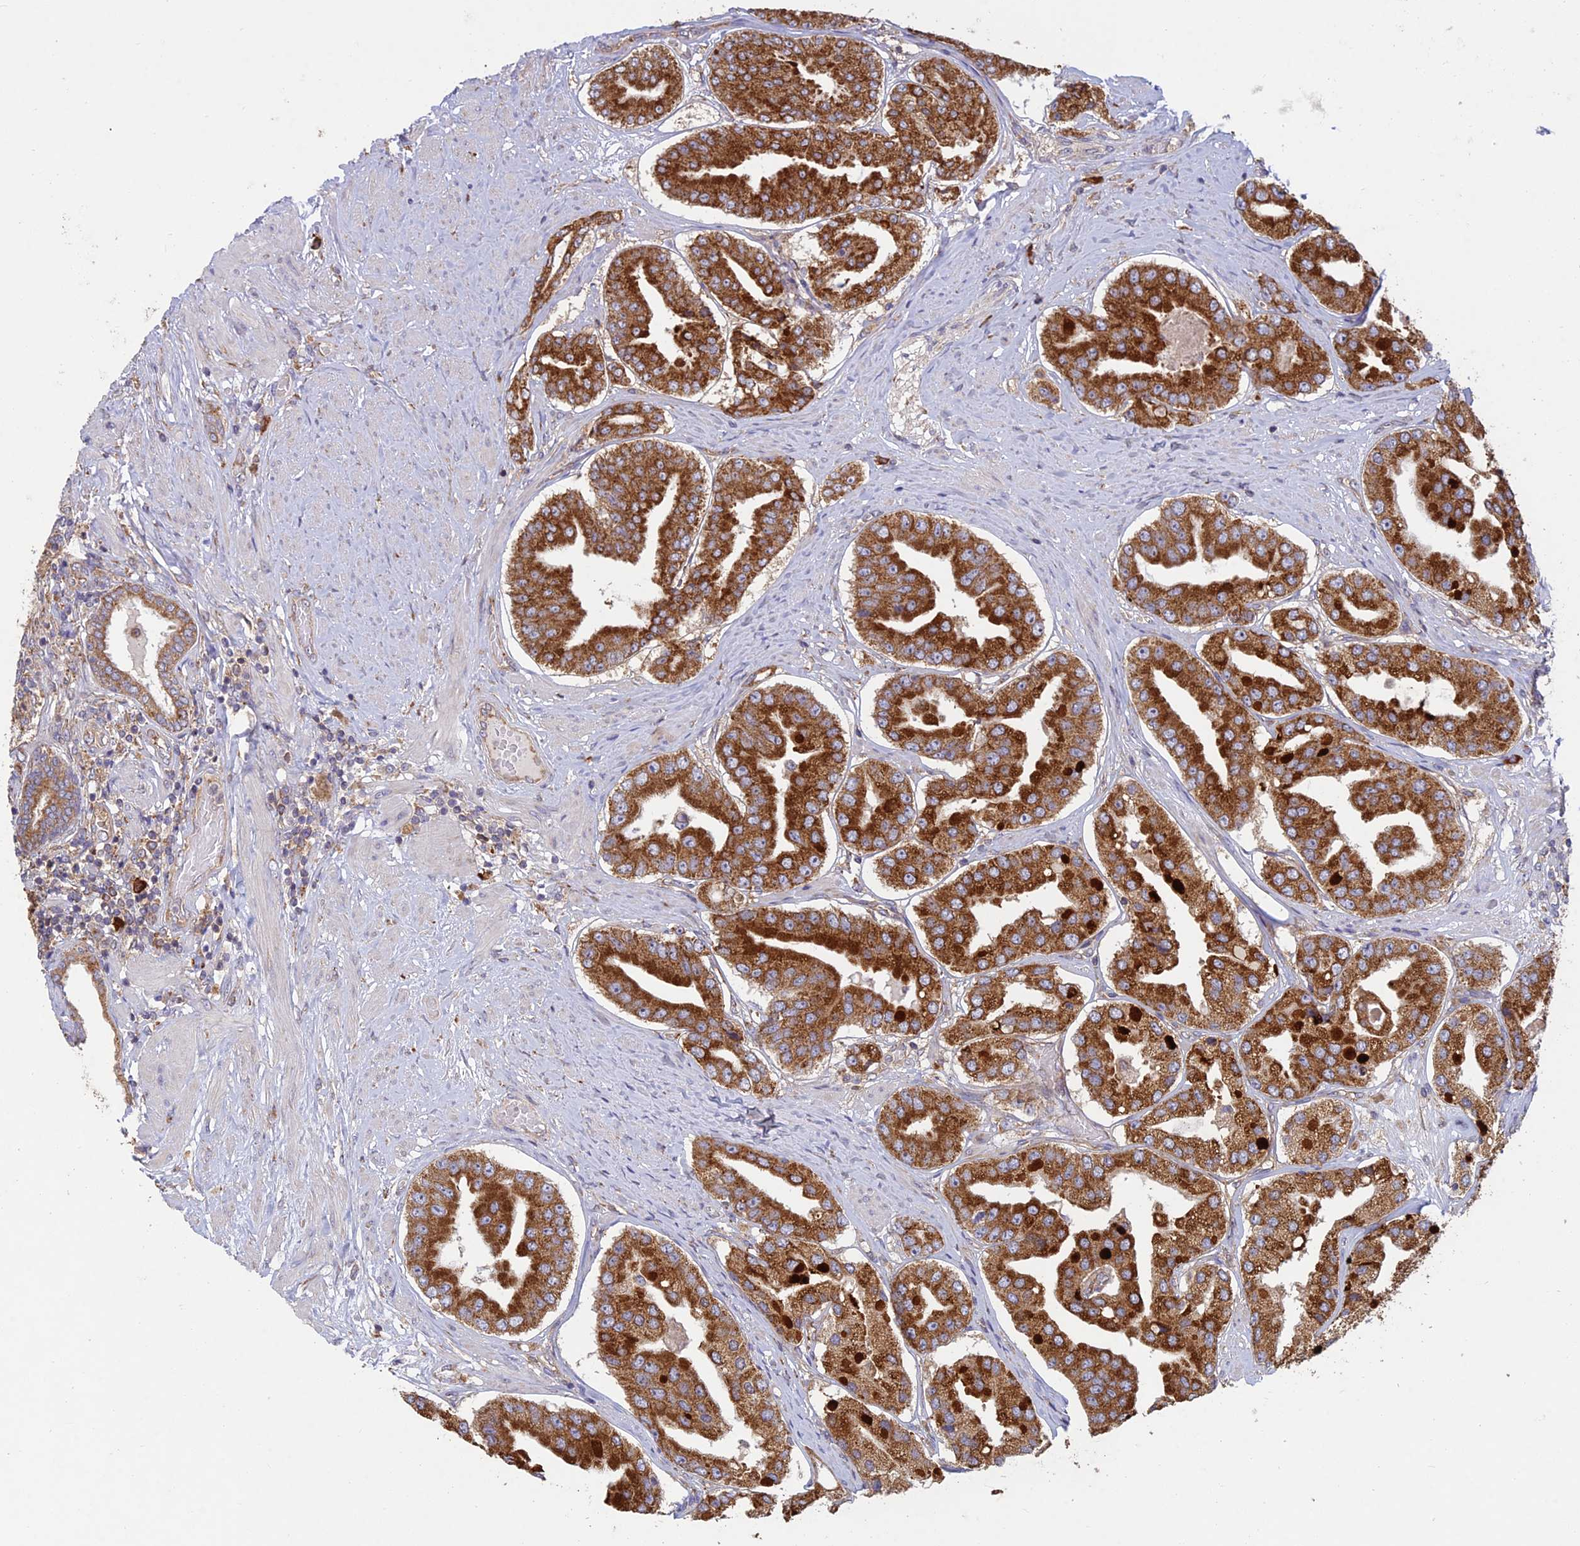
{"staining": {"intensity": "strong", "quantity": ">75%", "location": "cytoplasmic/membranous"}, "tissue": "prostate cancer", "cell_type": "Tumor cells", "image_type": "cancer", "snomed": [{"axis": "morphology", "description": "Adenocarcinoma, High grade"}, {"axis": "topography", "description": "Prostate"}], "caption": "Immunohistochemistry photomicrograph of neoplastic tissue: human prostate cancer (high-grade adenocarcinoma) stained using IHC reveals high levels of strong protein expression localized specifically in the cytoplasmic/membranous of tumor cells, appearing as a cytoplasmic/membranous brown color.", "gene": "NXNL2", "patient": {"sex": "male", "age": 63}}